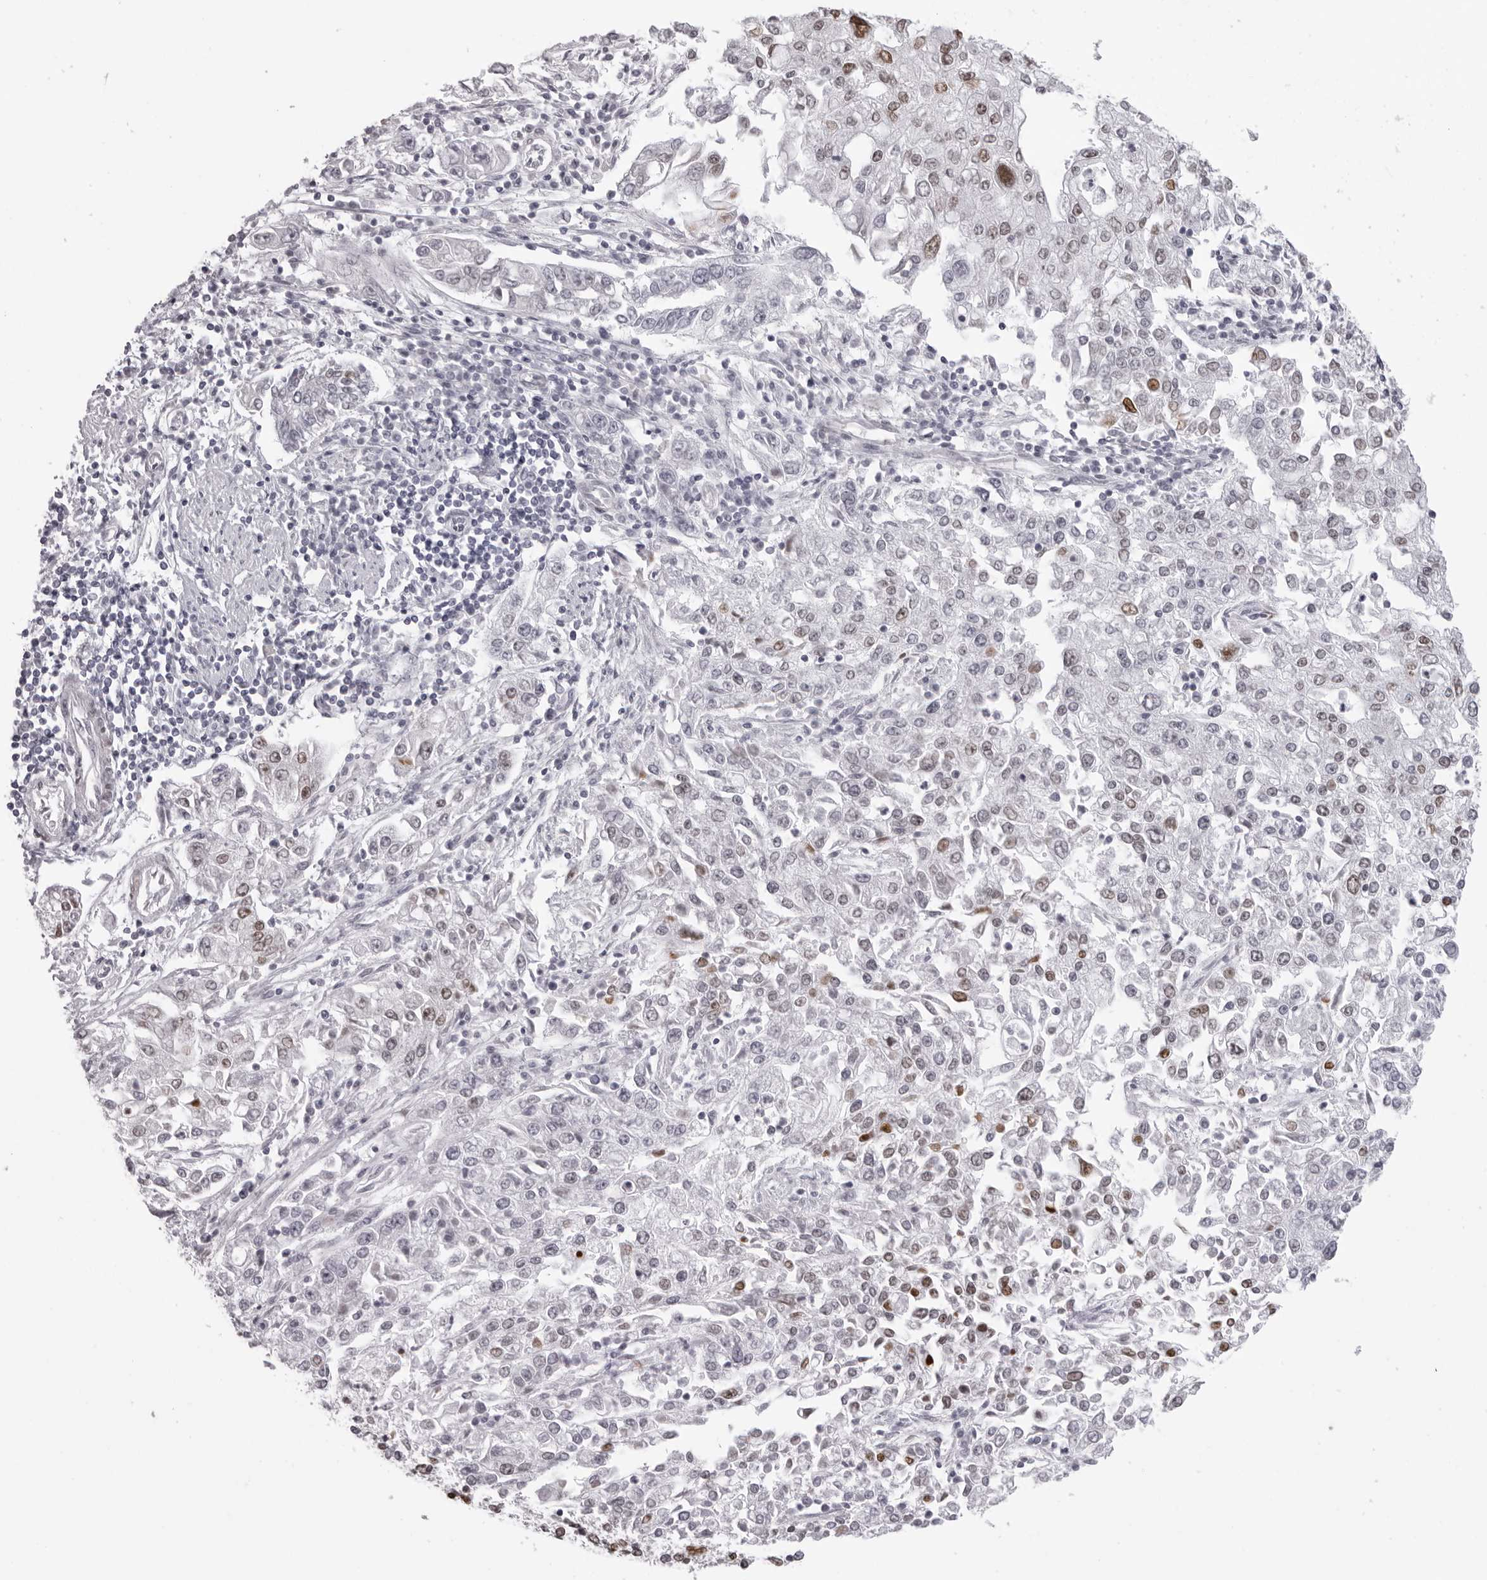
{"staining": {"intensity": "moderate", "quantity": "<25%", "location": "nuclear"}, "tissue": "endometrial cancer", "cell_type": "Tumor cells", "image_type": "cancer", "snomed": [{"axis": "morphology", "description": "Adenocarcinoma, NOS"}, {"axis": "topography", "description": "Endometrium"}], "caption": "DAB (3,3'-diaminobenzidine) immunohistochemical staining of endometrial cancer (adenocarcinoma) reveals moderate nuclear protein staining in approximately <25% of tumor cells.", "gene": "MAFK", "patient": {"sex": "female", "age": 49}}